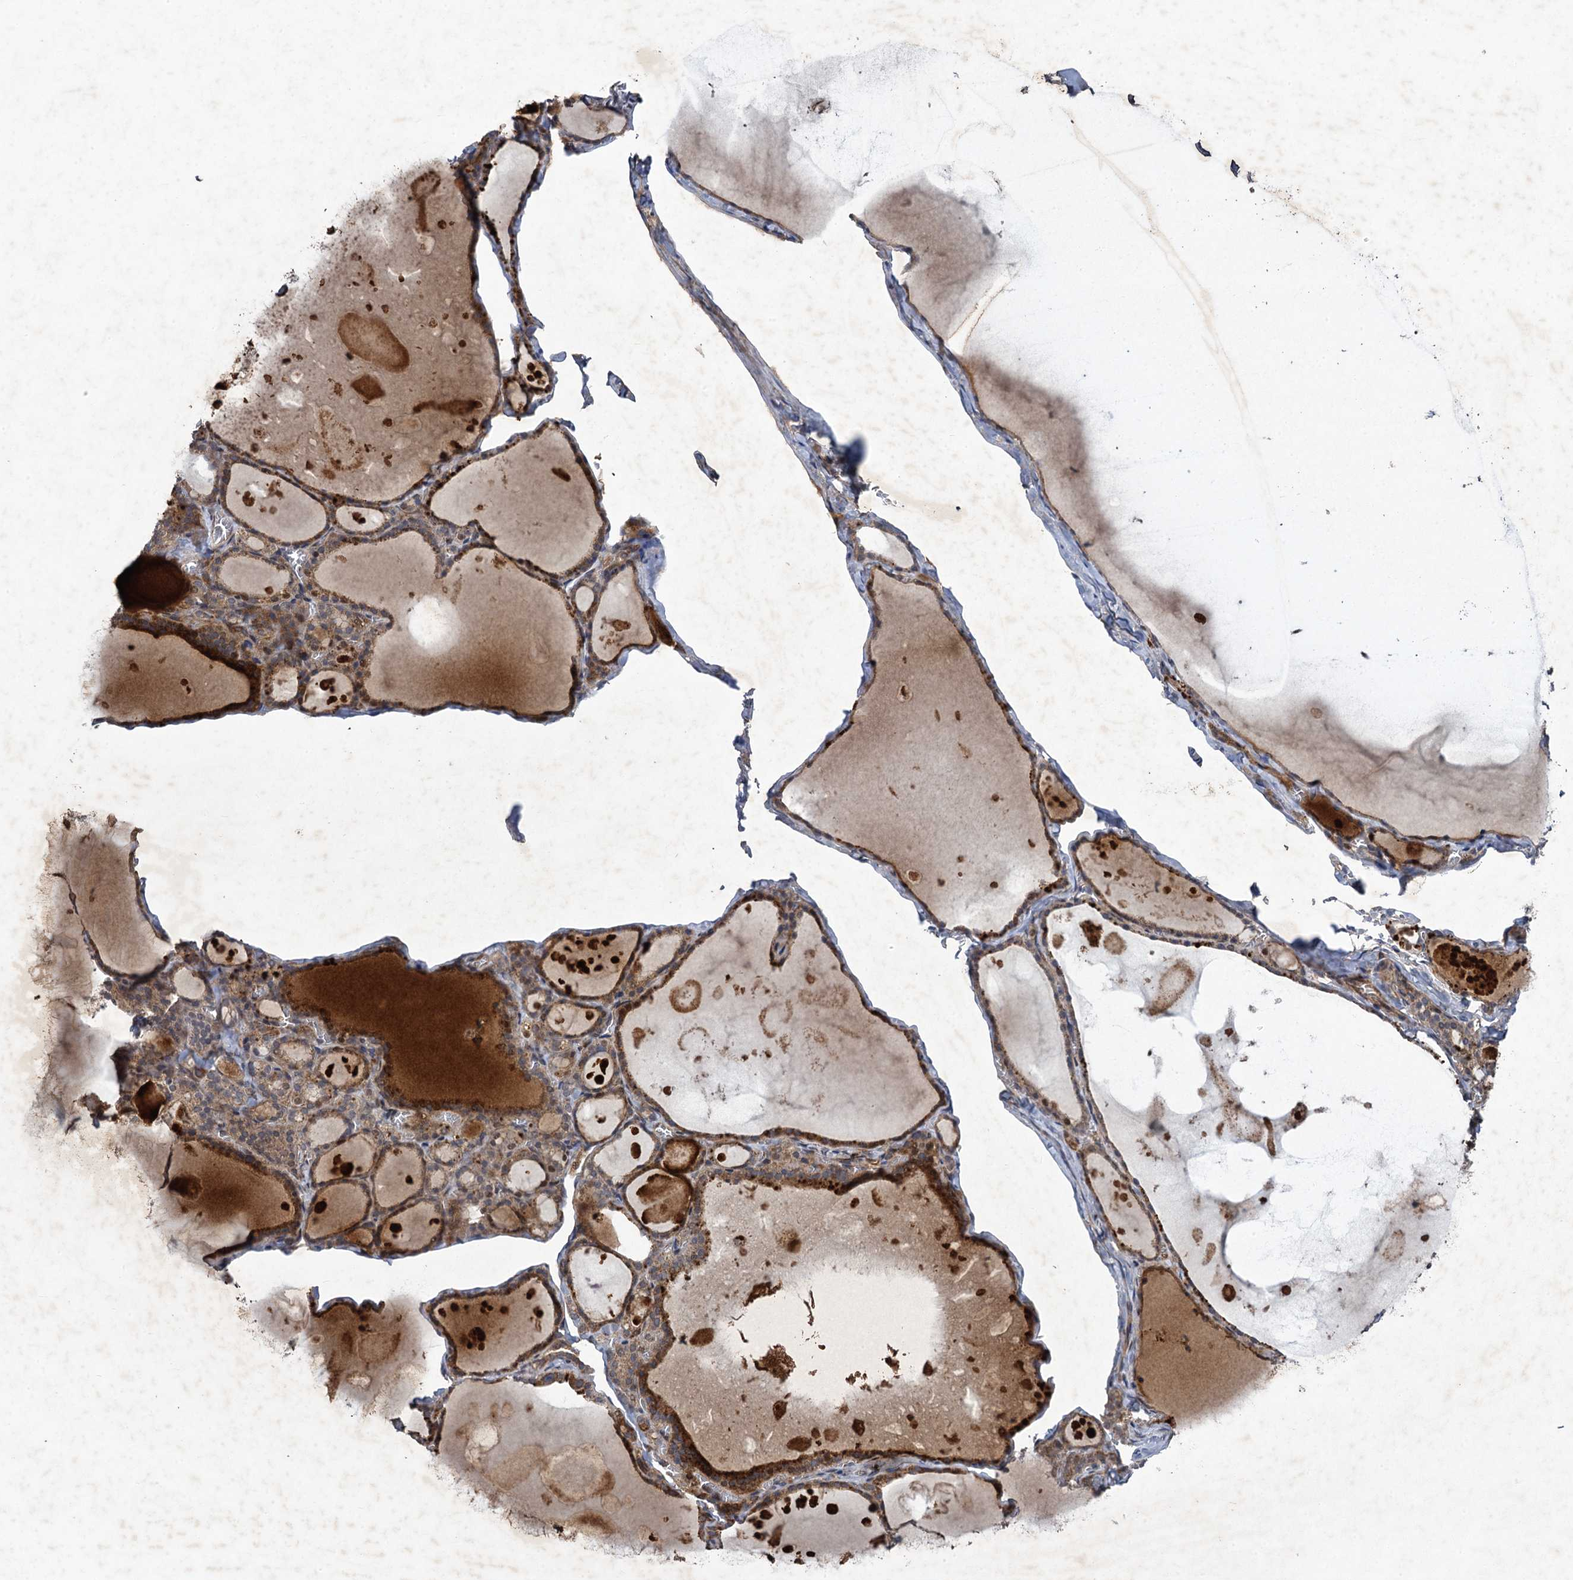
{"staining": {"intensity": "moderate", "quantity": ">75%", "location": "cytoplasmic/membranous"}, "tissue": "thyroid gland", "cell_type": "Glandular cells", "image_type": "normal", "snomed": [{"axis": "morphology", "description": "Normal tissue, NOS"}, {"axis": "topography", "description": "Thyroid gland"}], "caption": "Protein analysis of benign thyroid gland displays moderate cytoplasmic/membranous staining in about >75% of glandular cells.", "gene": "NUDT22", "patient": {"sex": "male", "age": 56}}